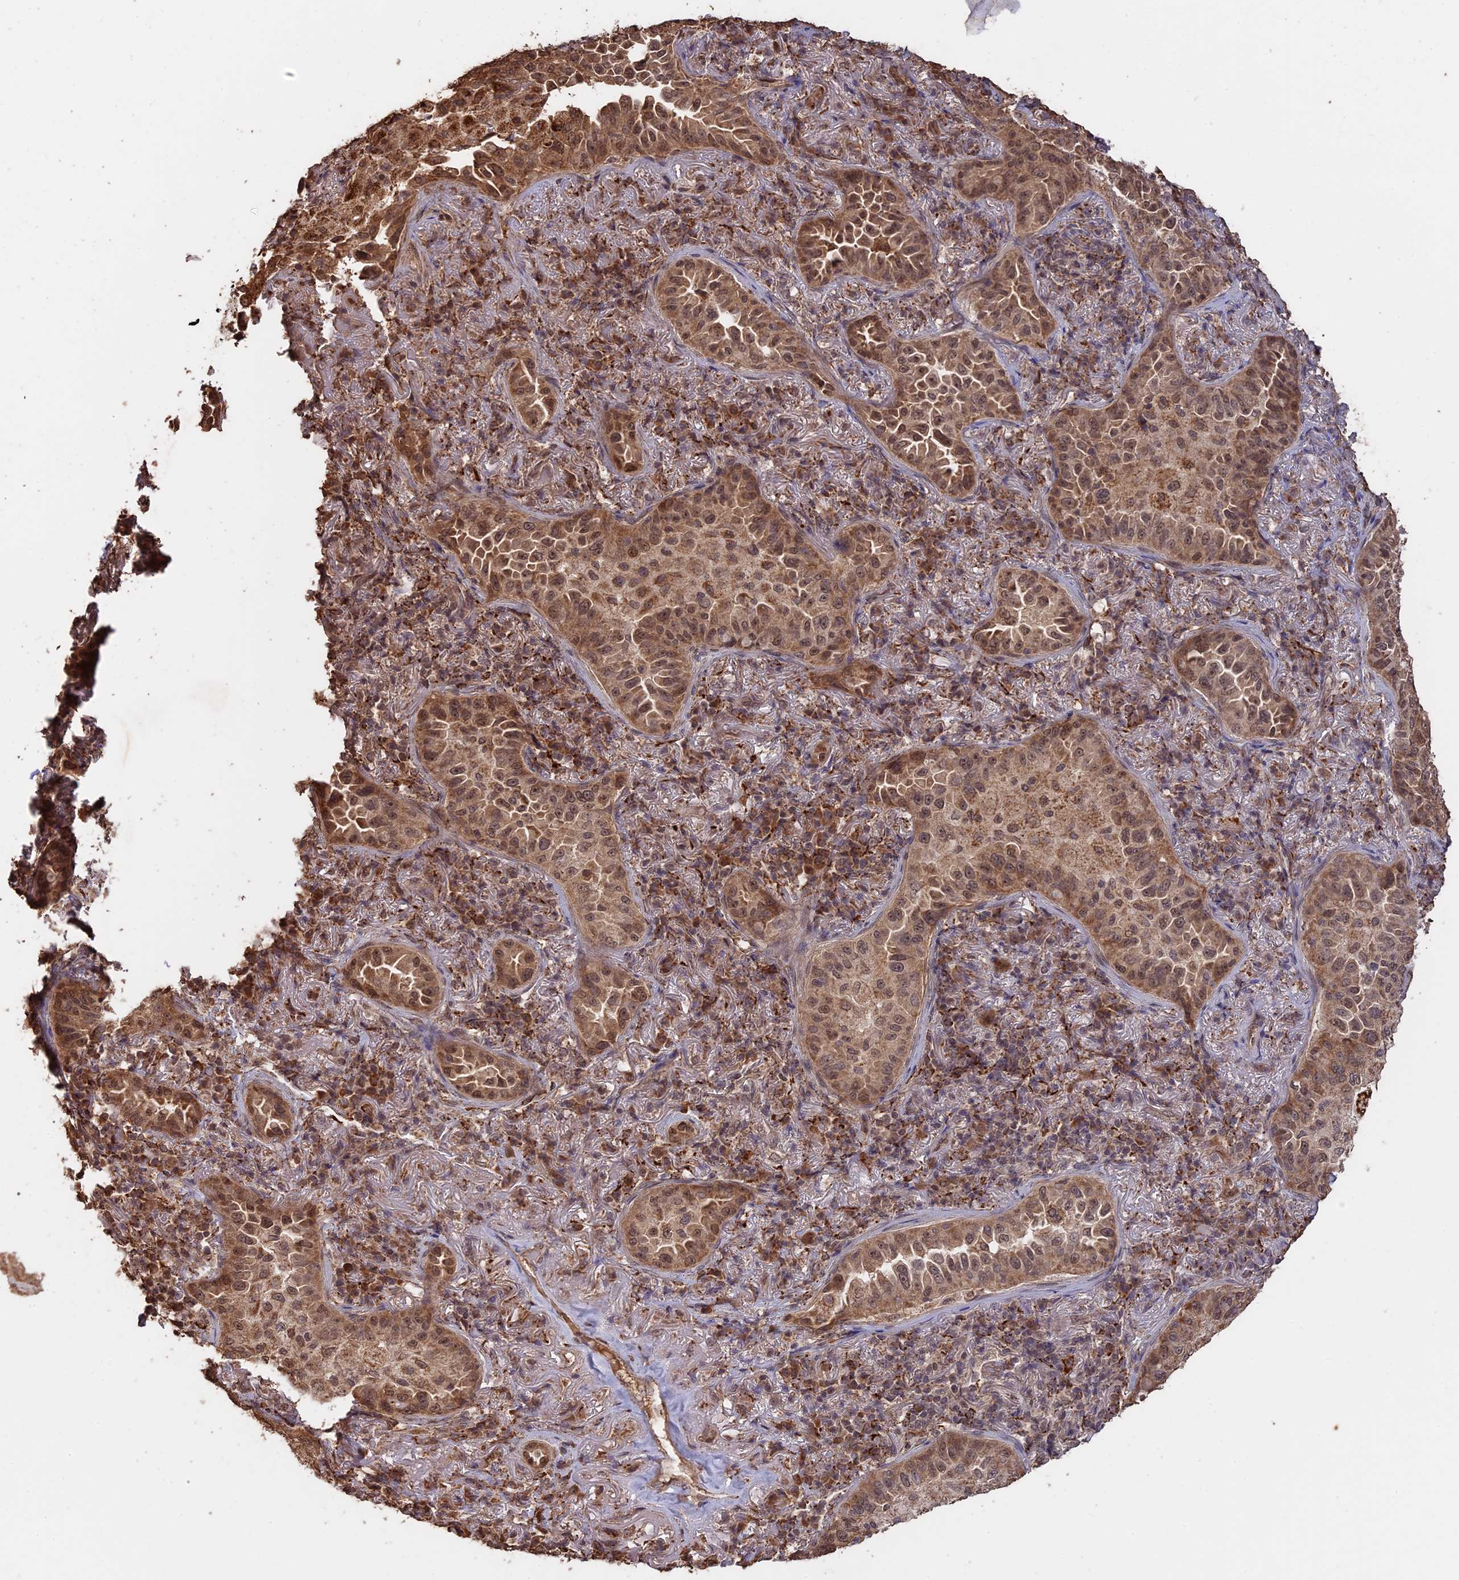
{"staining": {"intensity": "moderate", "quantity": ">75%", "location": "cytoplasmic/membranous,nuclear"}, "tissue": "lung cancer", "cell_type": "Tumor cells", "image_type": "cancer", "snomed": [{"axis": "morphology", "description": "Adenocarcinoma, NOS"}, {"axis": "topography", "description": "Lung"}], "caption": "Immunohistochemical staining of adenocarcinoma (lung) demonstrates medium levels of moderate cytoplasmic/membranous and nuclear staining in about >75% of tumor cells.", "gene": "FAM210B", "patient": {"sex": "female", "age": 69}}